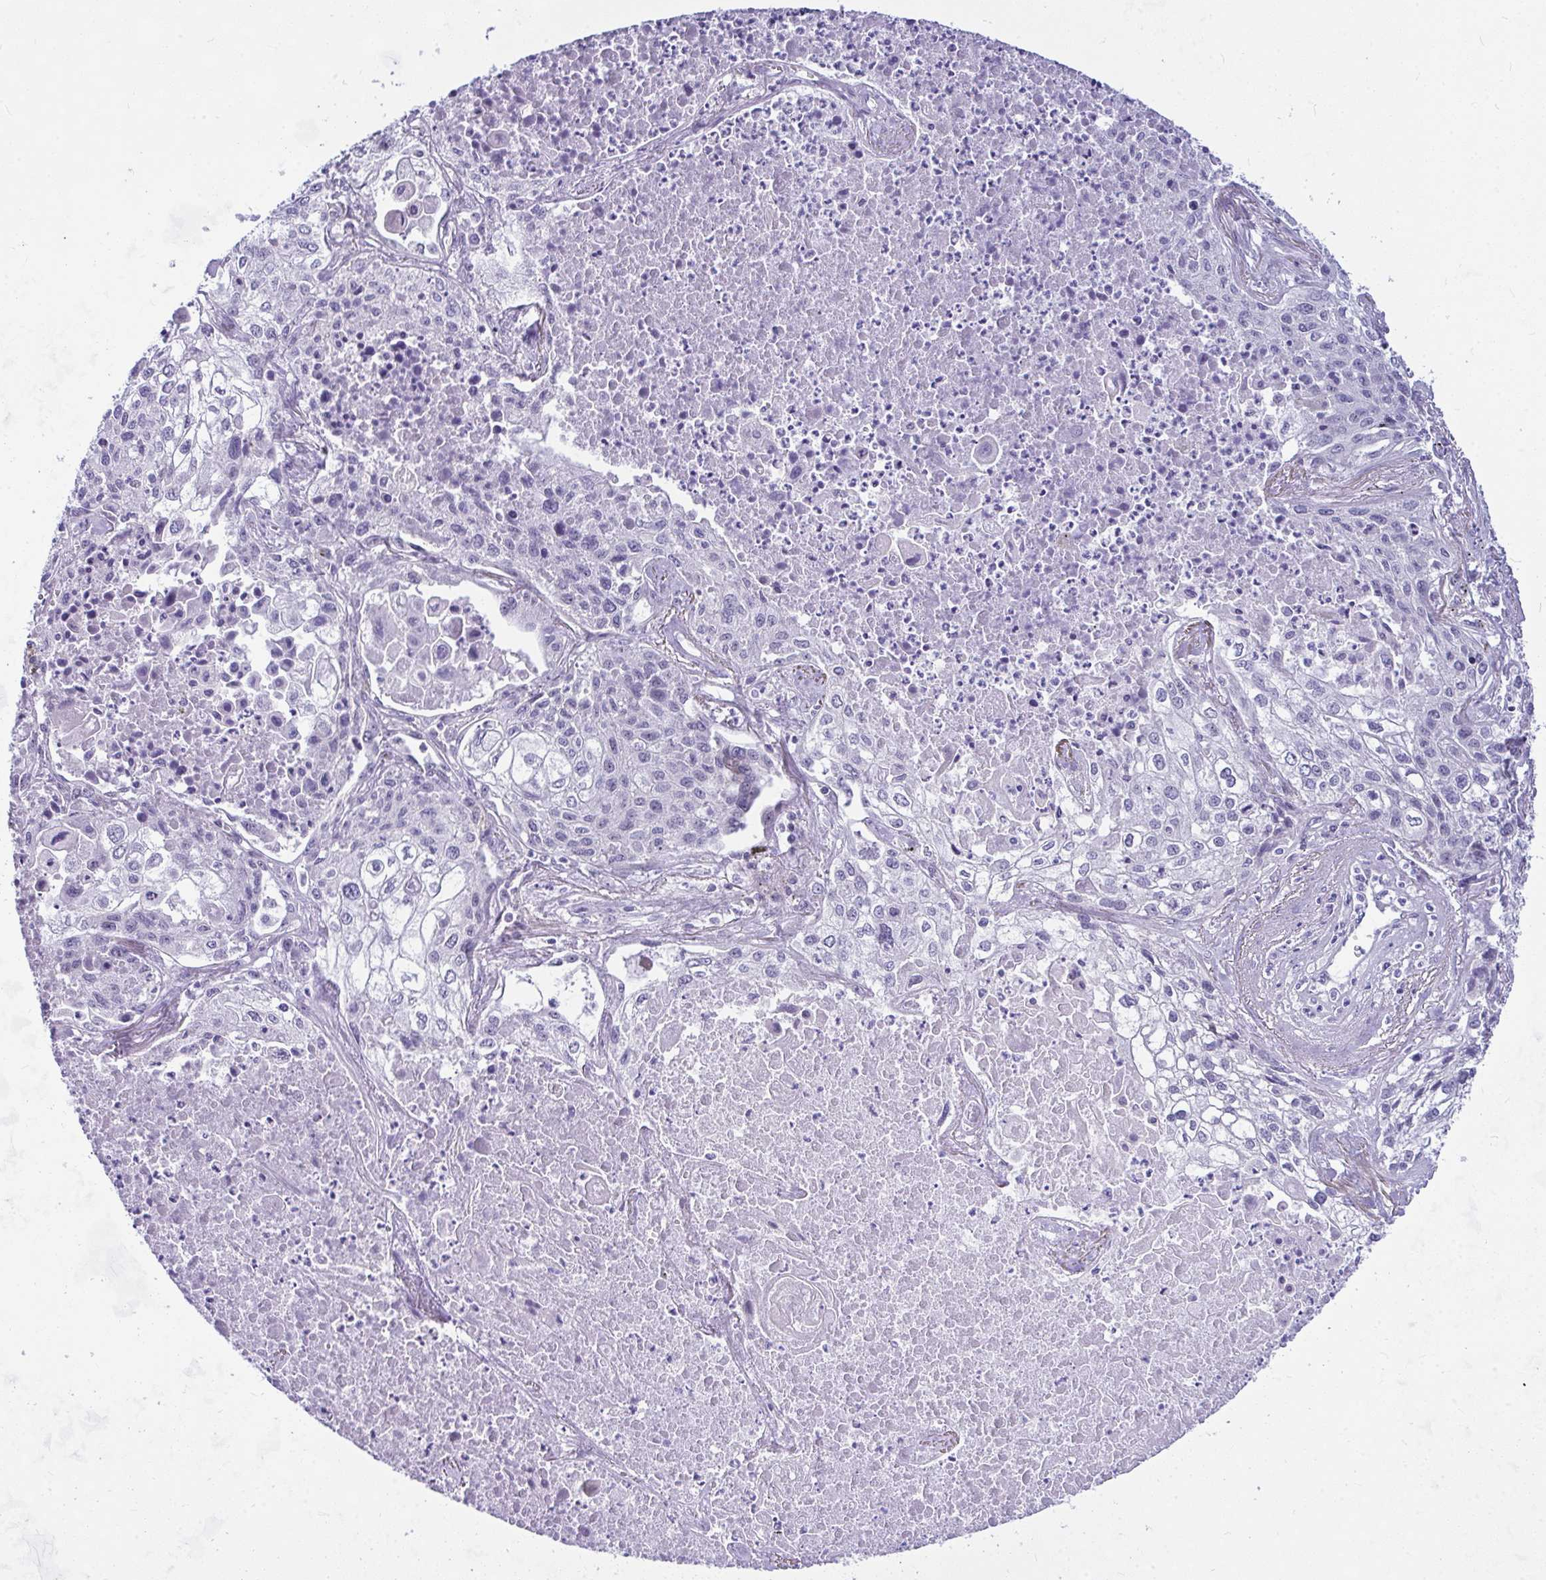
{"staining": {"intensity": "negative", "quantity": "none", "location": "none"}, "tissue": "lung cancer", "cell_type": "Tumor cells", "image_type": "cancer", "snomed": [{"axis": "morphology", "description": "Squamous cell carcinoma, NOS"}, {"axis": "topography", "description": "Lung"}], "caption": "IHC micrograph of human lung squamous cell carcinoma stained for a protein (brown), which displays no staining in tumor cells.", "gene": "NFXL1", "patient": {"sex": "male", "age": 74}}